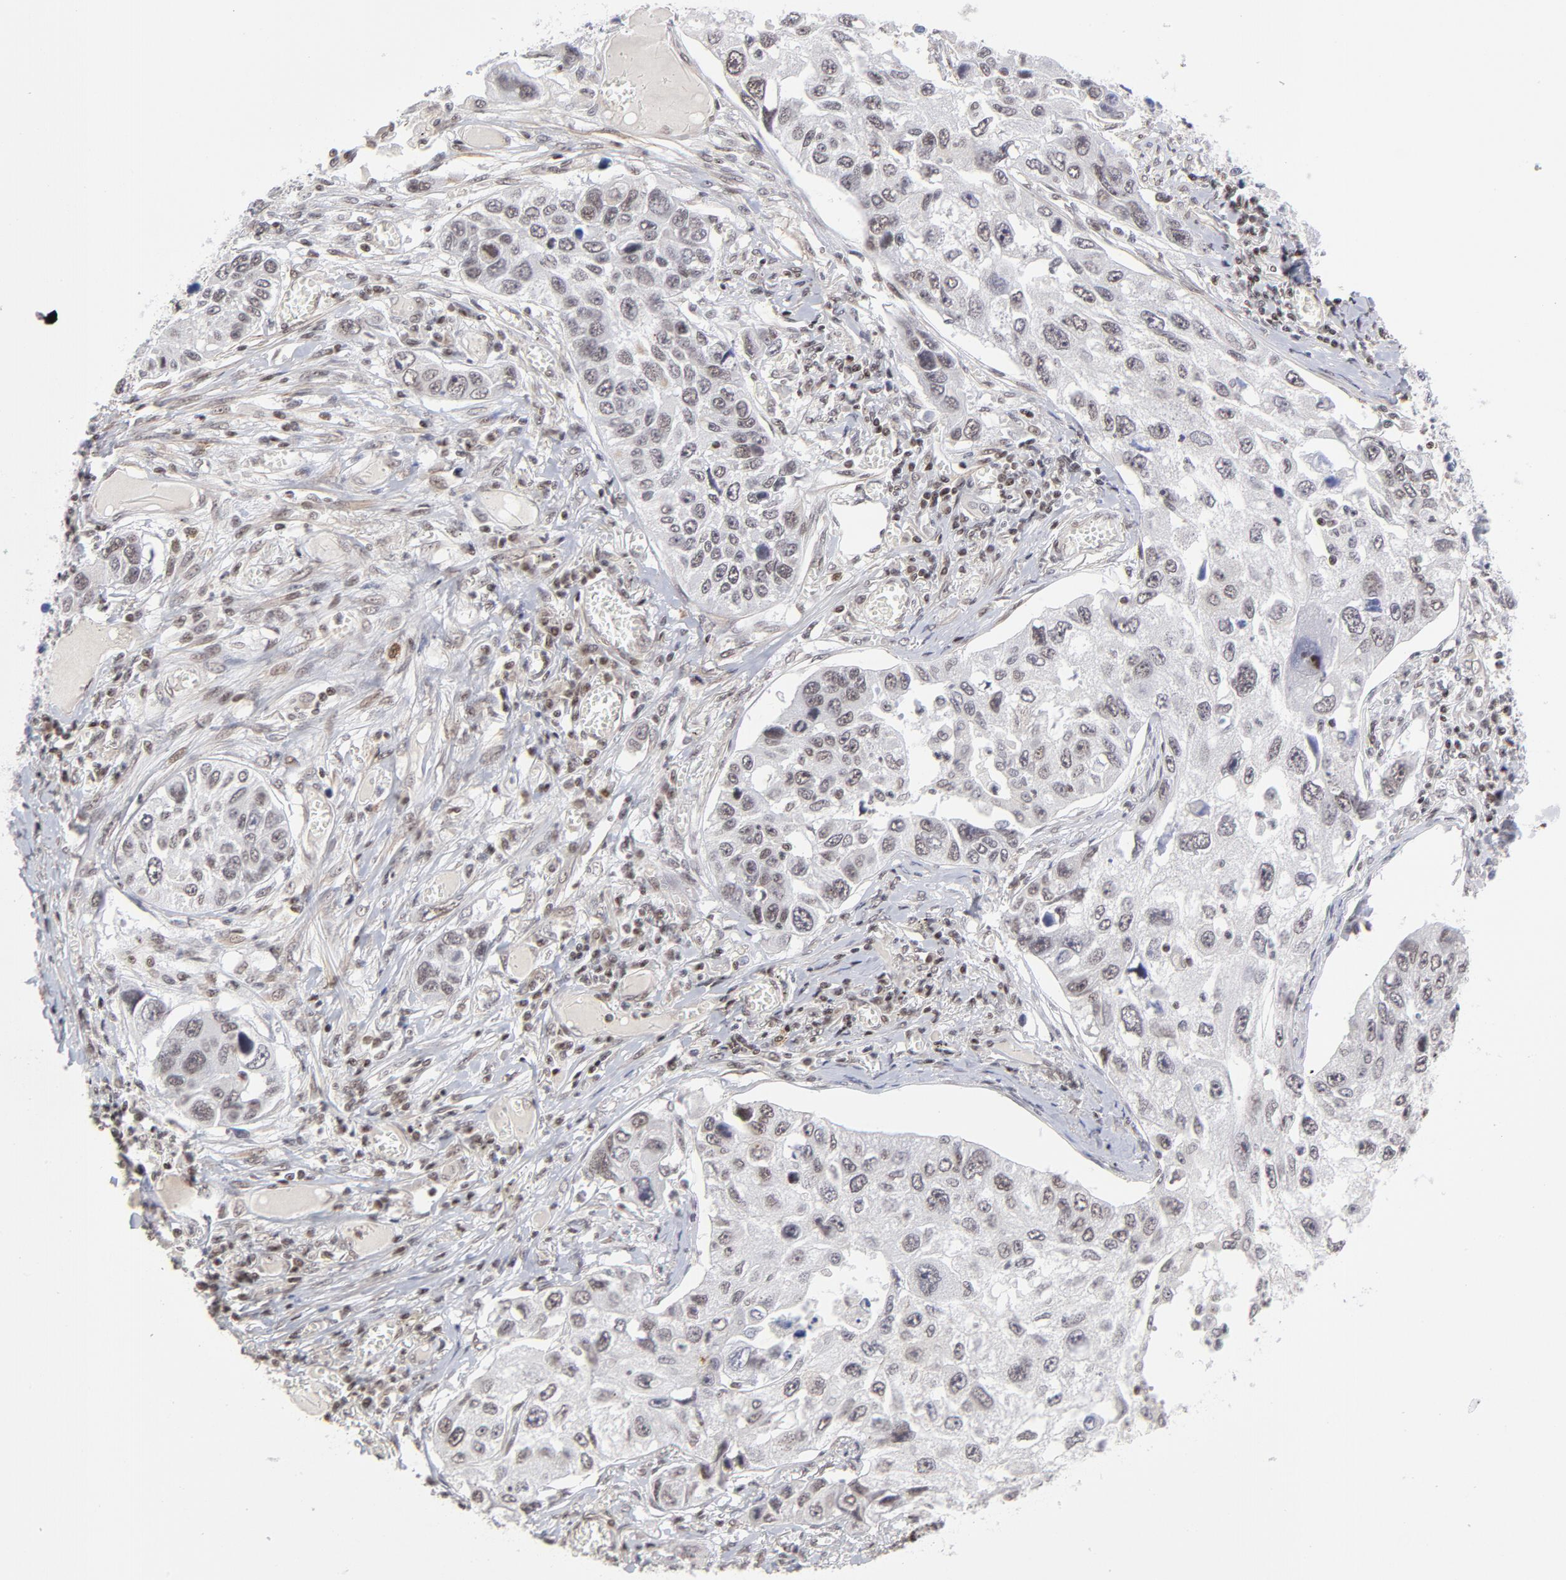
{"staining": {"intensity": "negative", "quantity": "none", "location": "none"}, "tissue": "lung cancer", "cell_type": "Tumor cells", "image_type": "cancer", "snomed": [{"axis": "morphology", "description": "Squamous cell carcinoma, NOS"}, {"axis": "topography", "description": "Lung"}], "caption": "A histopathology image of lung cancer (squamous cell carcinoma) stained for a protein displays no brown staining in tumor cells. (Brightfield microscopy of DAB immunohistochemistry at high magnification).", "gene": "CTCF", "patient": {"sex": "male", "age": 71}}